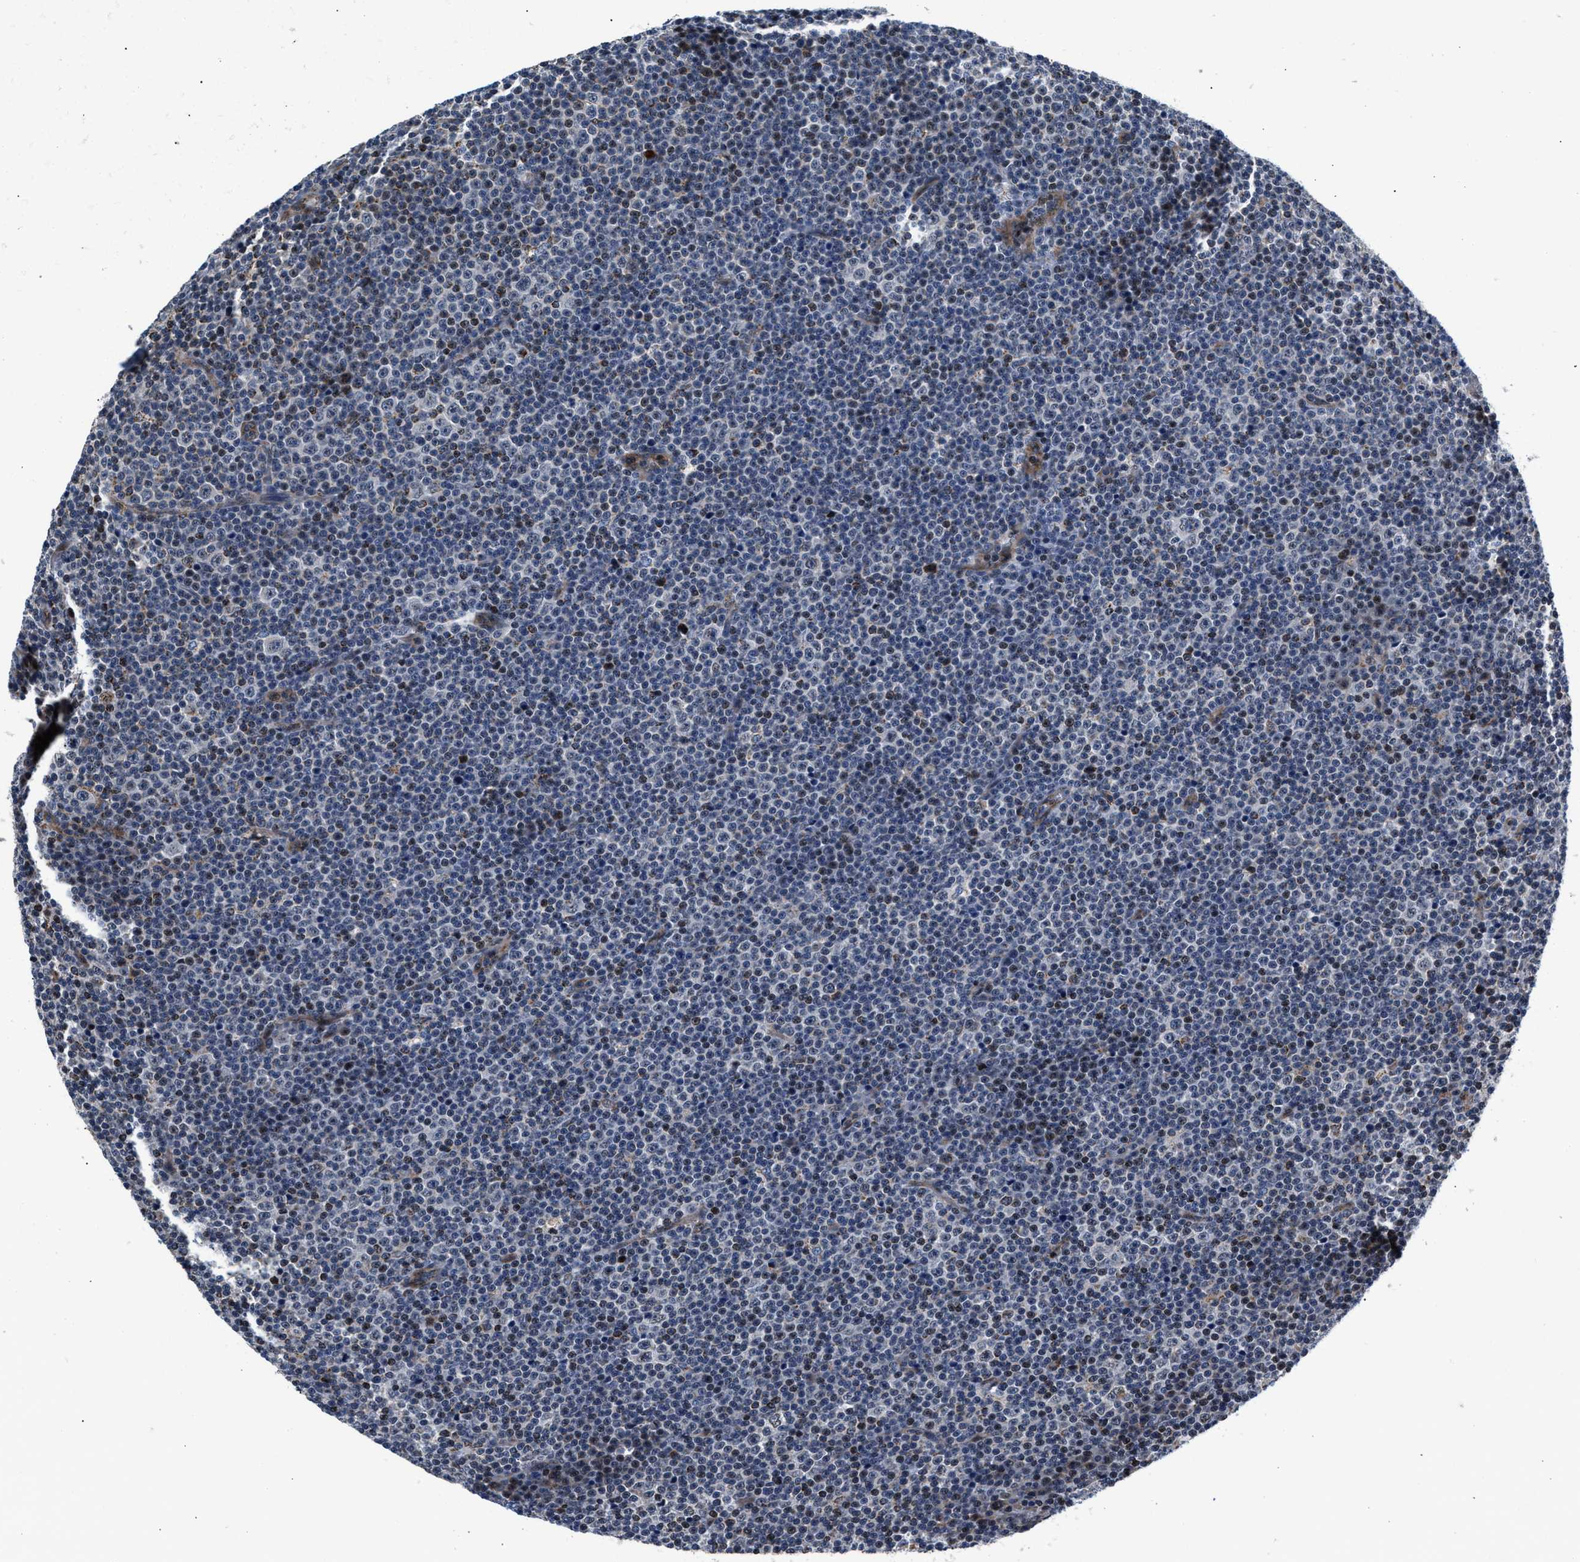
{"staining": {"intensity": "negative", "quantity": "none", "location": "none"}, "tissue": "lymphoma", "cell_type": "Tumor cells", "image_type": "cancer", "snomed": [{"axis": "morphology", "description": "Malignant lymphoma, non-Hodgkin's type, Low grade"}, {"axis": "topography", "description": "Lymph node"}], "caption": "A high-resolution micrograph shows immunohistochemistry (IHC) staining of low-grade malignant lymphoma, non-Hodgkin's type, which reveals no significant positivity in tumor cells. (DAB (3,3'-diaminobenzidine) IHC with hematoxylin counter stain).", "gene": "SGK1", "patient": {"sex": "female", "age": 67}}